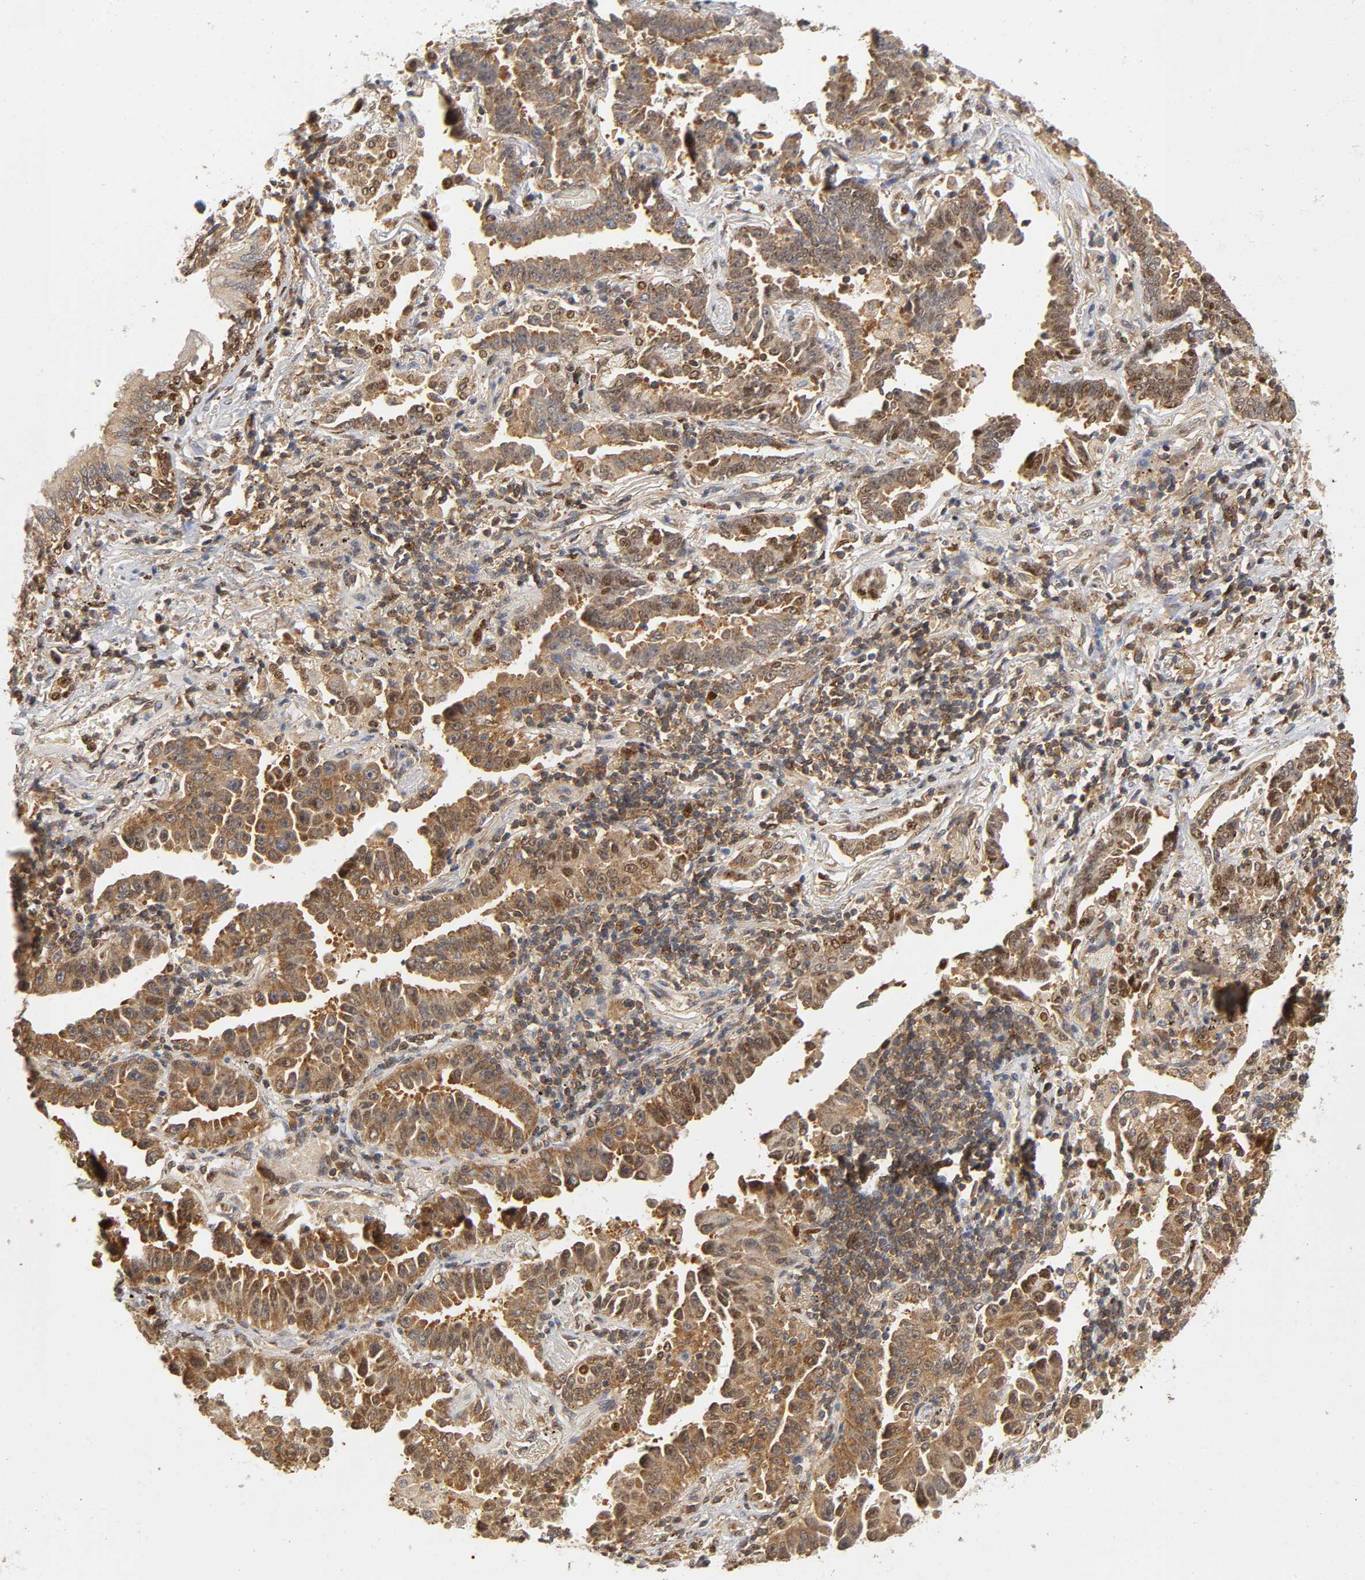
{"staining": {"intensity": "moderate", "quantity": ">75%", "location": "cytoplasmic/membranous"}, "tissue": "lung cancer", "cell_type": "Tumor cells", "image_type": "cancer", "snomed": [{"axis": "morphology", "description": "Adenocarcinoma, NOS"}, {"axis": "topography", "description": "Lung"}], "caption": "Protein expression analysis of human lung adenocarcinoma reveals moderate cytoplasmic/membranous staining in approximately >75% of tumor cells.", "gene": "PAFAH1B1", "patient": {"sex": "female", "age": 64}}